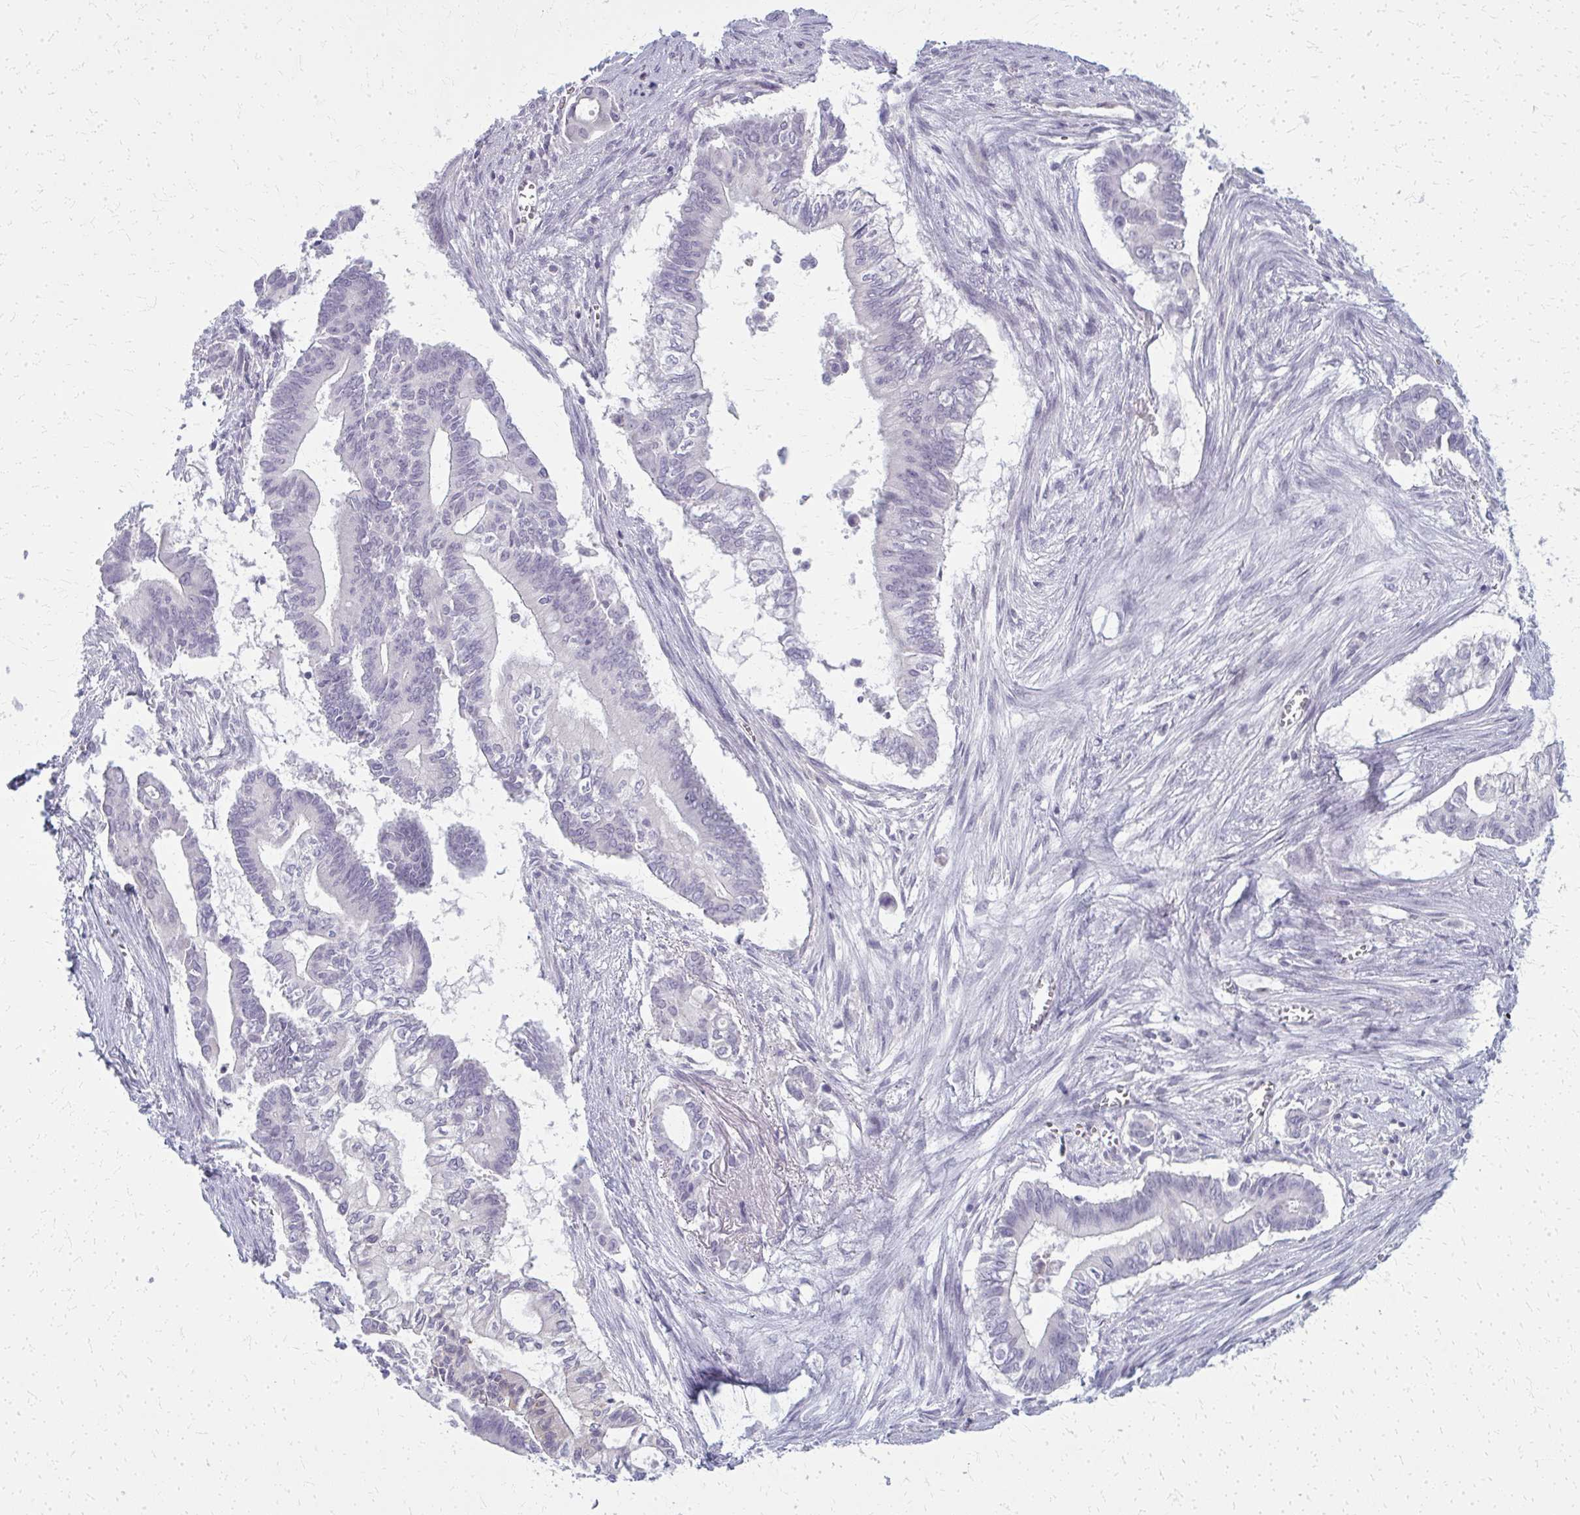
{"staining": {"intensity": "negative", "quantity": "none", "location": "none"}, "tissue": "pancreatic cancer", "cell_type": "Tumor cells", "image_type": "cancer", "snomed": [{"axis": "morphology", "description": "Adenocarcinoma, NOS"}, {"axis": "topography", "description": "Pancreas"}], "caption": "There is no significant staining in tumor cells of pancreatic cancer. (DAB (3,3'-diaminobenzidine) immunohistochemistry, high magnification).", "gene": "CASQ2", "patient": {"sex": "male", "age": 68}}